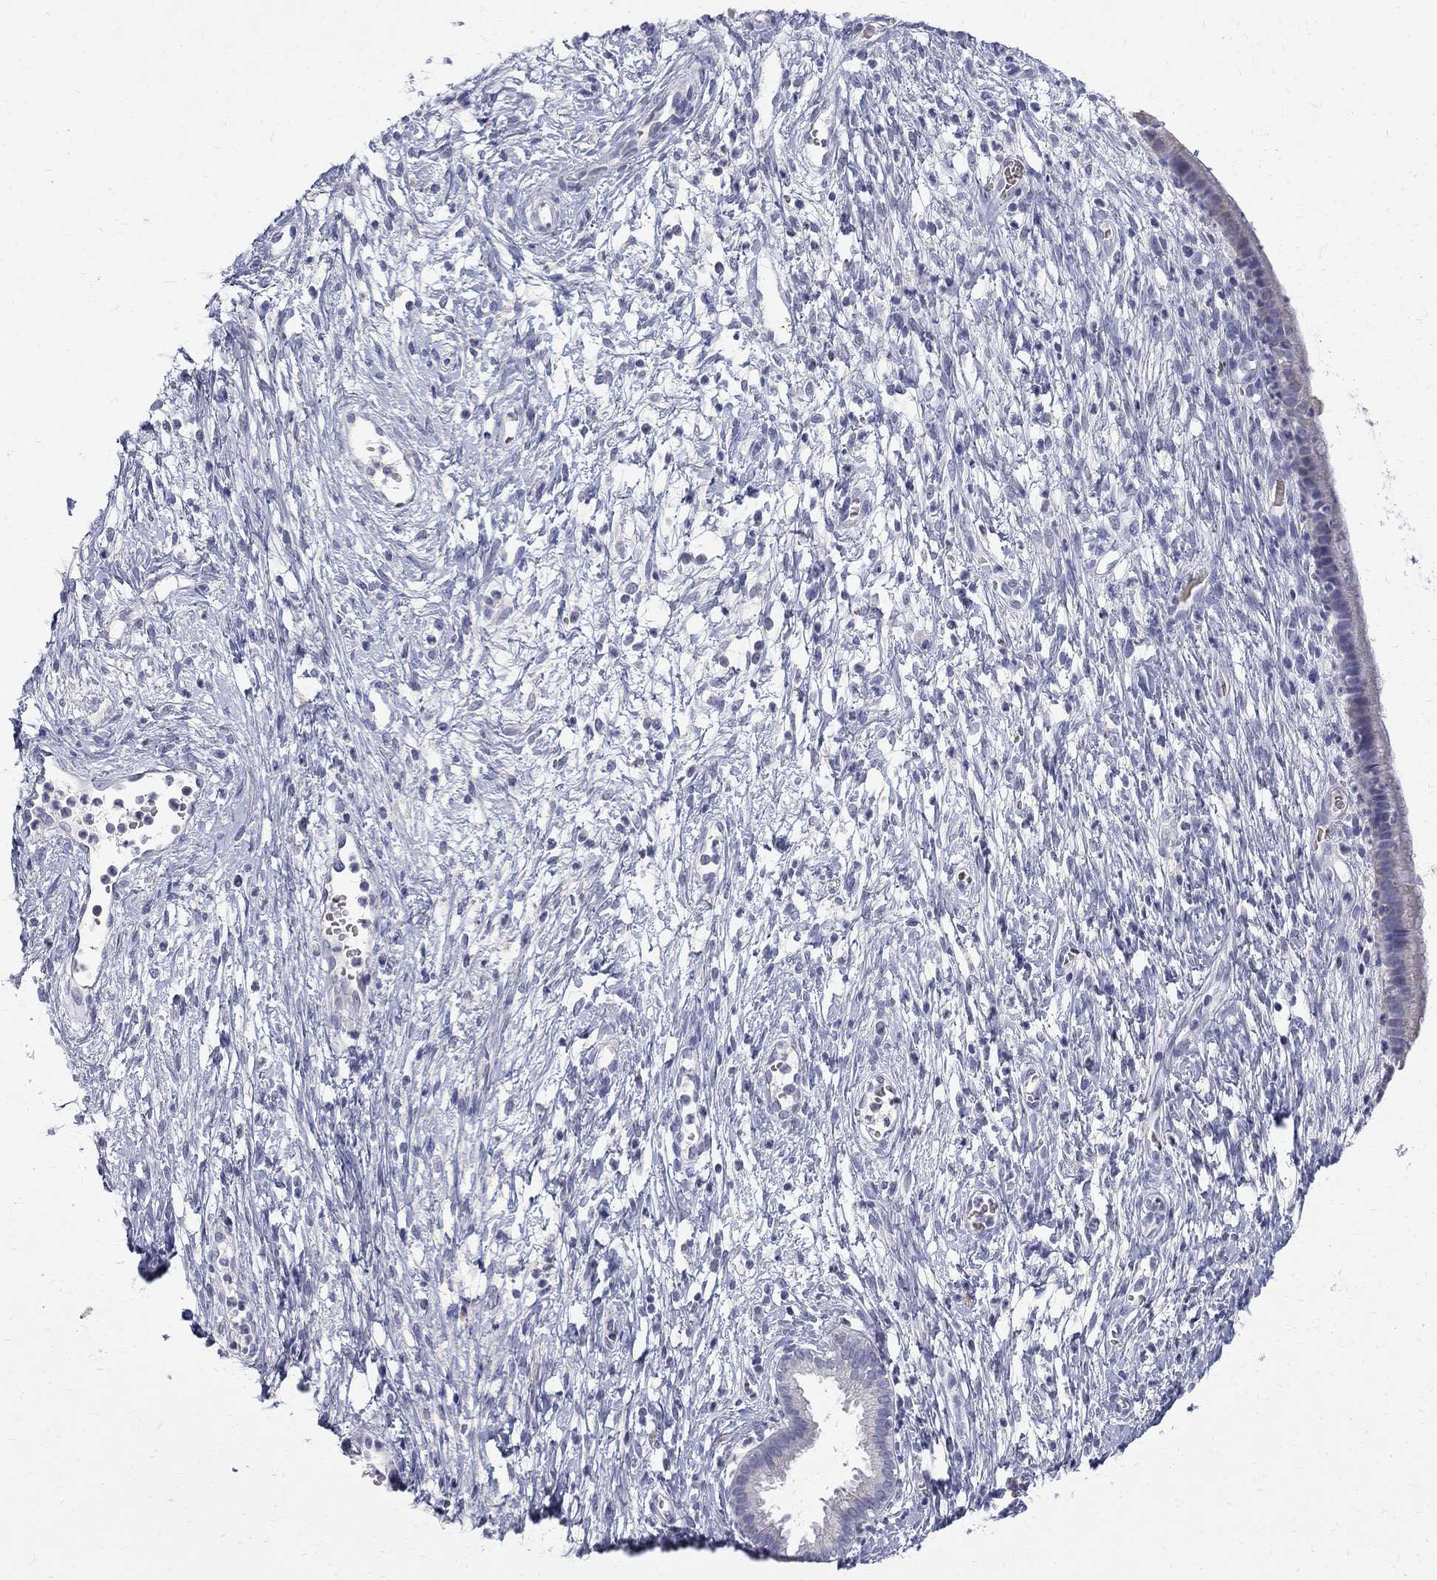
{"staining": {"intensity": "negative", "quantity": "none", "location": "none"}, "tissue": "cervical cancer", "cell_type": "Tumor cells", "image_type": "cancer", "snomed": [{"axis": "morphology", "description": "Squamous cell carcinoma, NOS"}, {"axis": "topography", "description": "Cervix"}], "caption": "Cervical cancer (squamous cell carcinoma) stained for a protein using IHC demonstrates no staining tumor cells.", "gene": "AGER", "patient": {"sex": "female", "age": 32}}